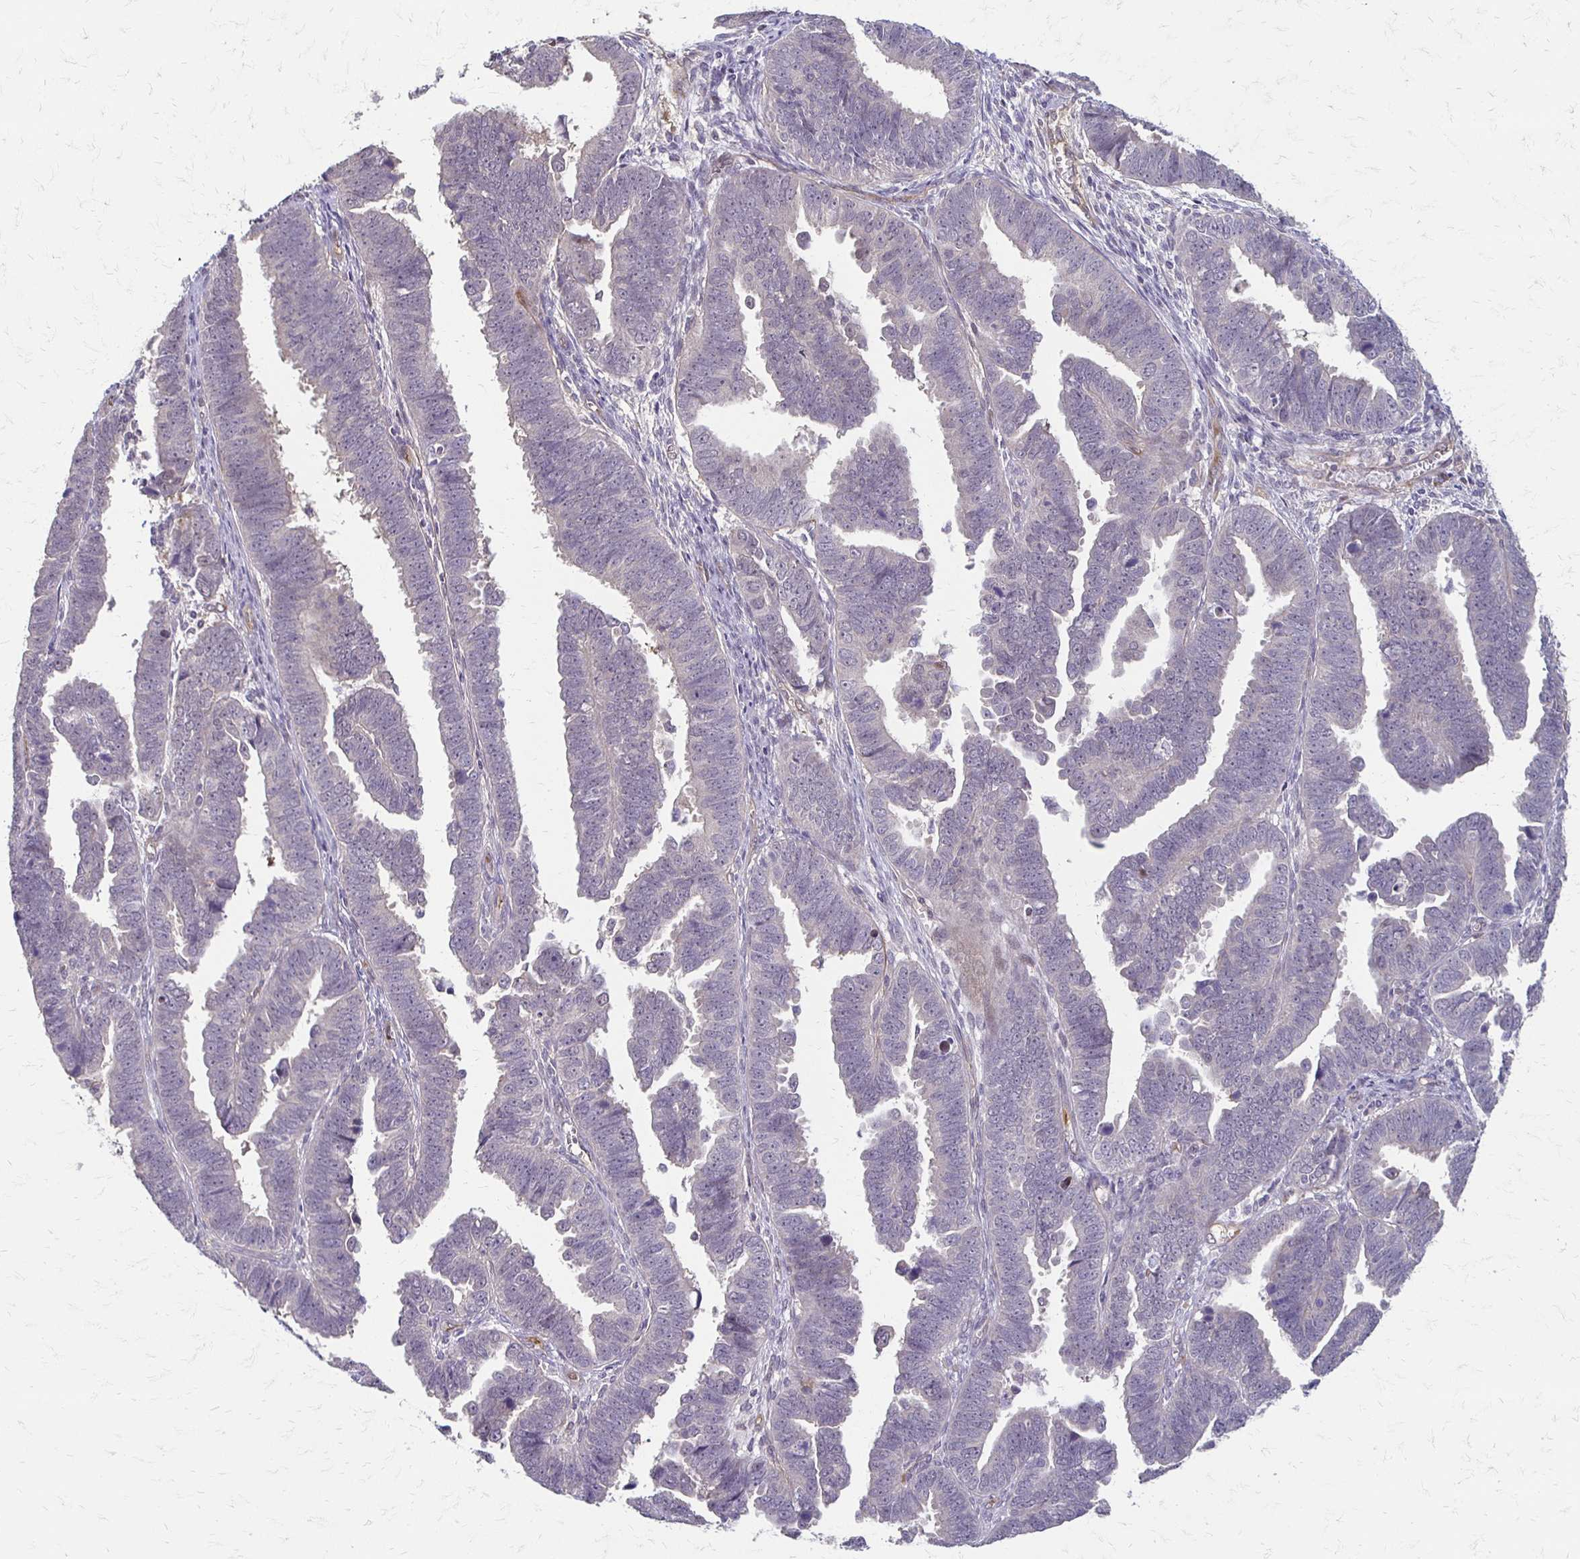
{"staining": {"intensity": "negative", "quantity": "none", "location": "none"}, "tissue": "endometrial cancer", "cell_type": "Tumor cells", "image_type": "cancer", "snomed": [{"axis": "morphology", "description": "Adenocarcinoma, NOS"}, {"axis": "topography", "description": "Endometrium"}], "caption": "Immunohistochemical staining of human adenocarcinoma (endometrial) shows no significant staining in tumor cells.", "gene": "CFL2", "patient": {"sex": "female", "age": 75}}